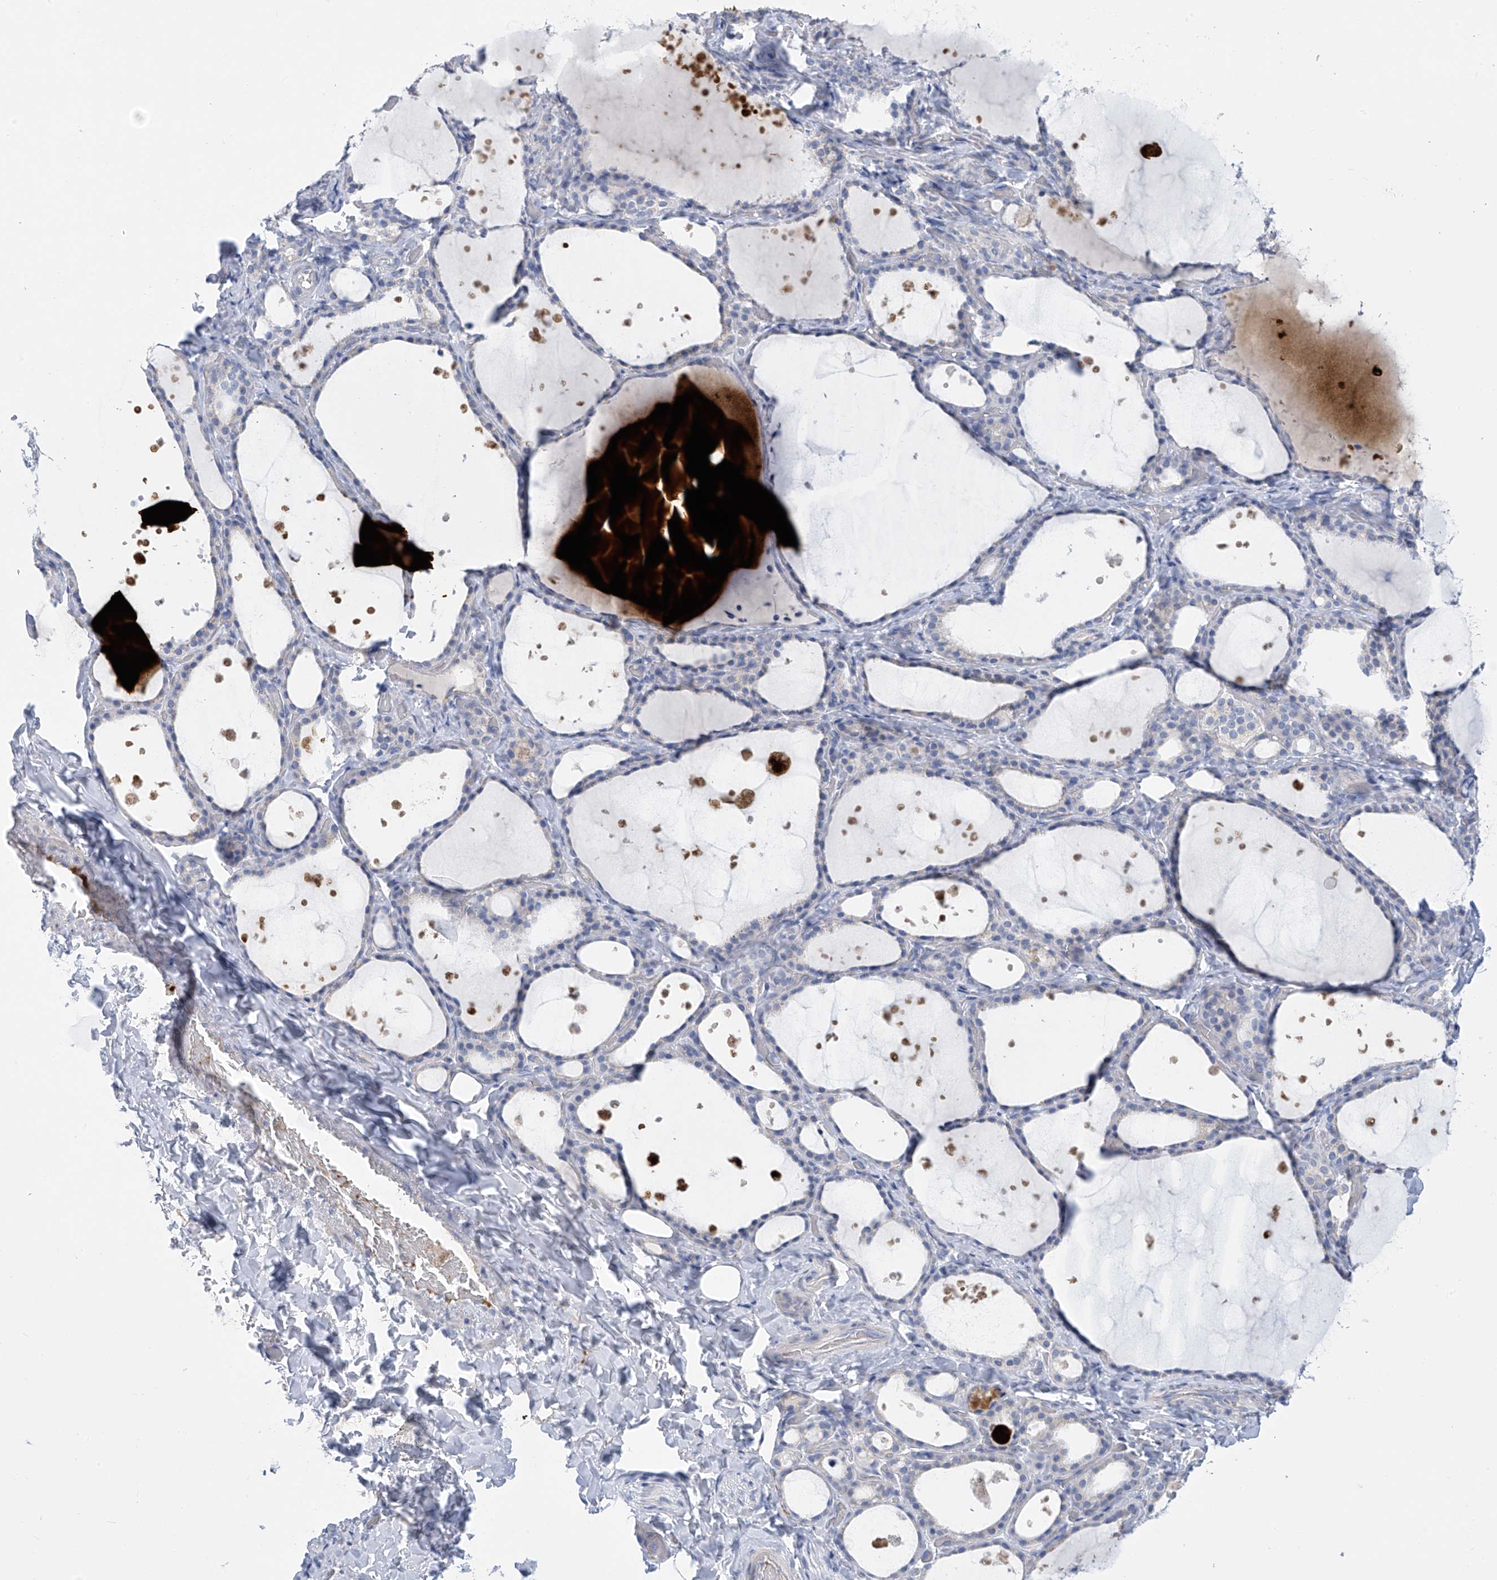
{"staining": {"intensity": "negative", "quantity": "none", "location": "none"}, "tissue": "thyroid gland", "cell_type": "Glandular cells", "image_type": "normal", "snomed": [{"axis": "morphology", "description": "Normal tissue, NOS"}, {"axis": "topography", "description": "Thyroid gland"}], "caption": "Photomicrograph shows no protein expression in glandular cells of unremarkable thyroid gland.", "gene": "SLCO4A1", "patient": {"sex": "female", "age": 44}}